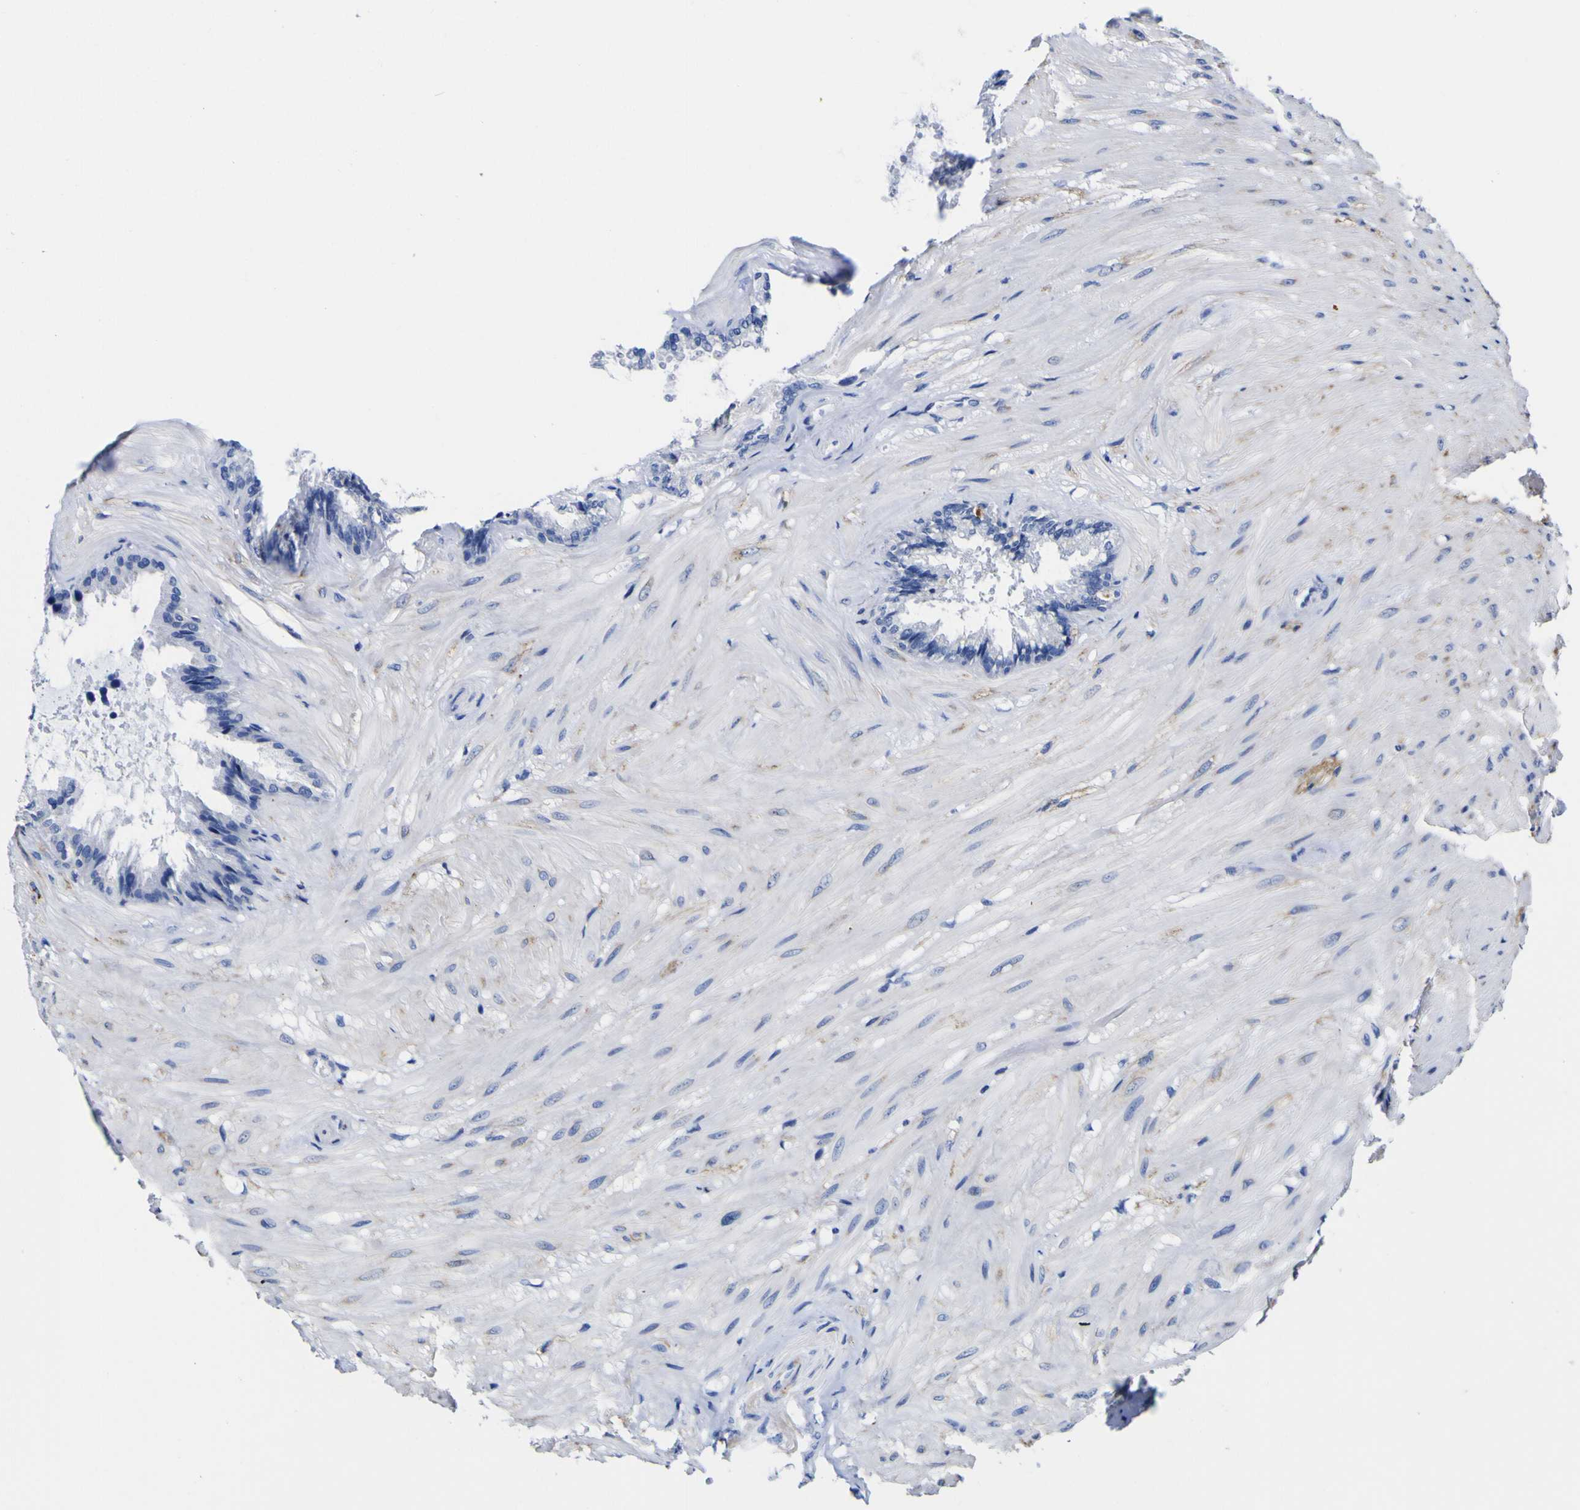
{"staining": {"intensity": "negative", "quantity": "none", "location": "none"}, "tissue": "seminal vesicle", "cell_type": "Glandular cells", "image_type": "normal", "snomed": [{"axis": "morphology", "description": "Normal tissue, NOS"}, {"axis": "topography", "description": "Seminal veicle"}], "caption": "Immunohistochemistry micrograph of unremarkable seminal vesicle: seminal vesicle stained with DAB (3,3'-diaminobenzidine) shows no significant protein positivity in glandular cells.", "gene": "HLA", "patient": {"sex": "male", "age": 46}}